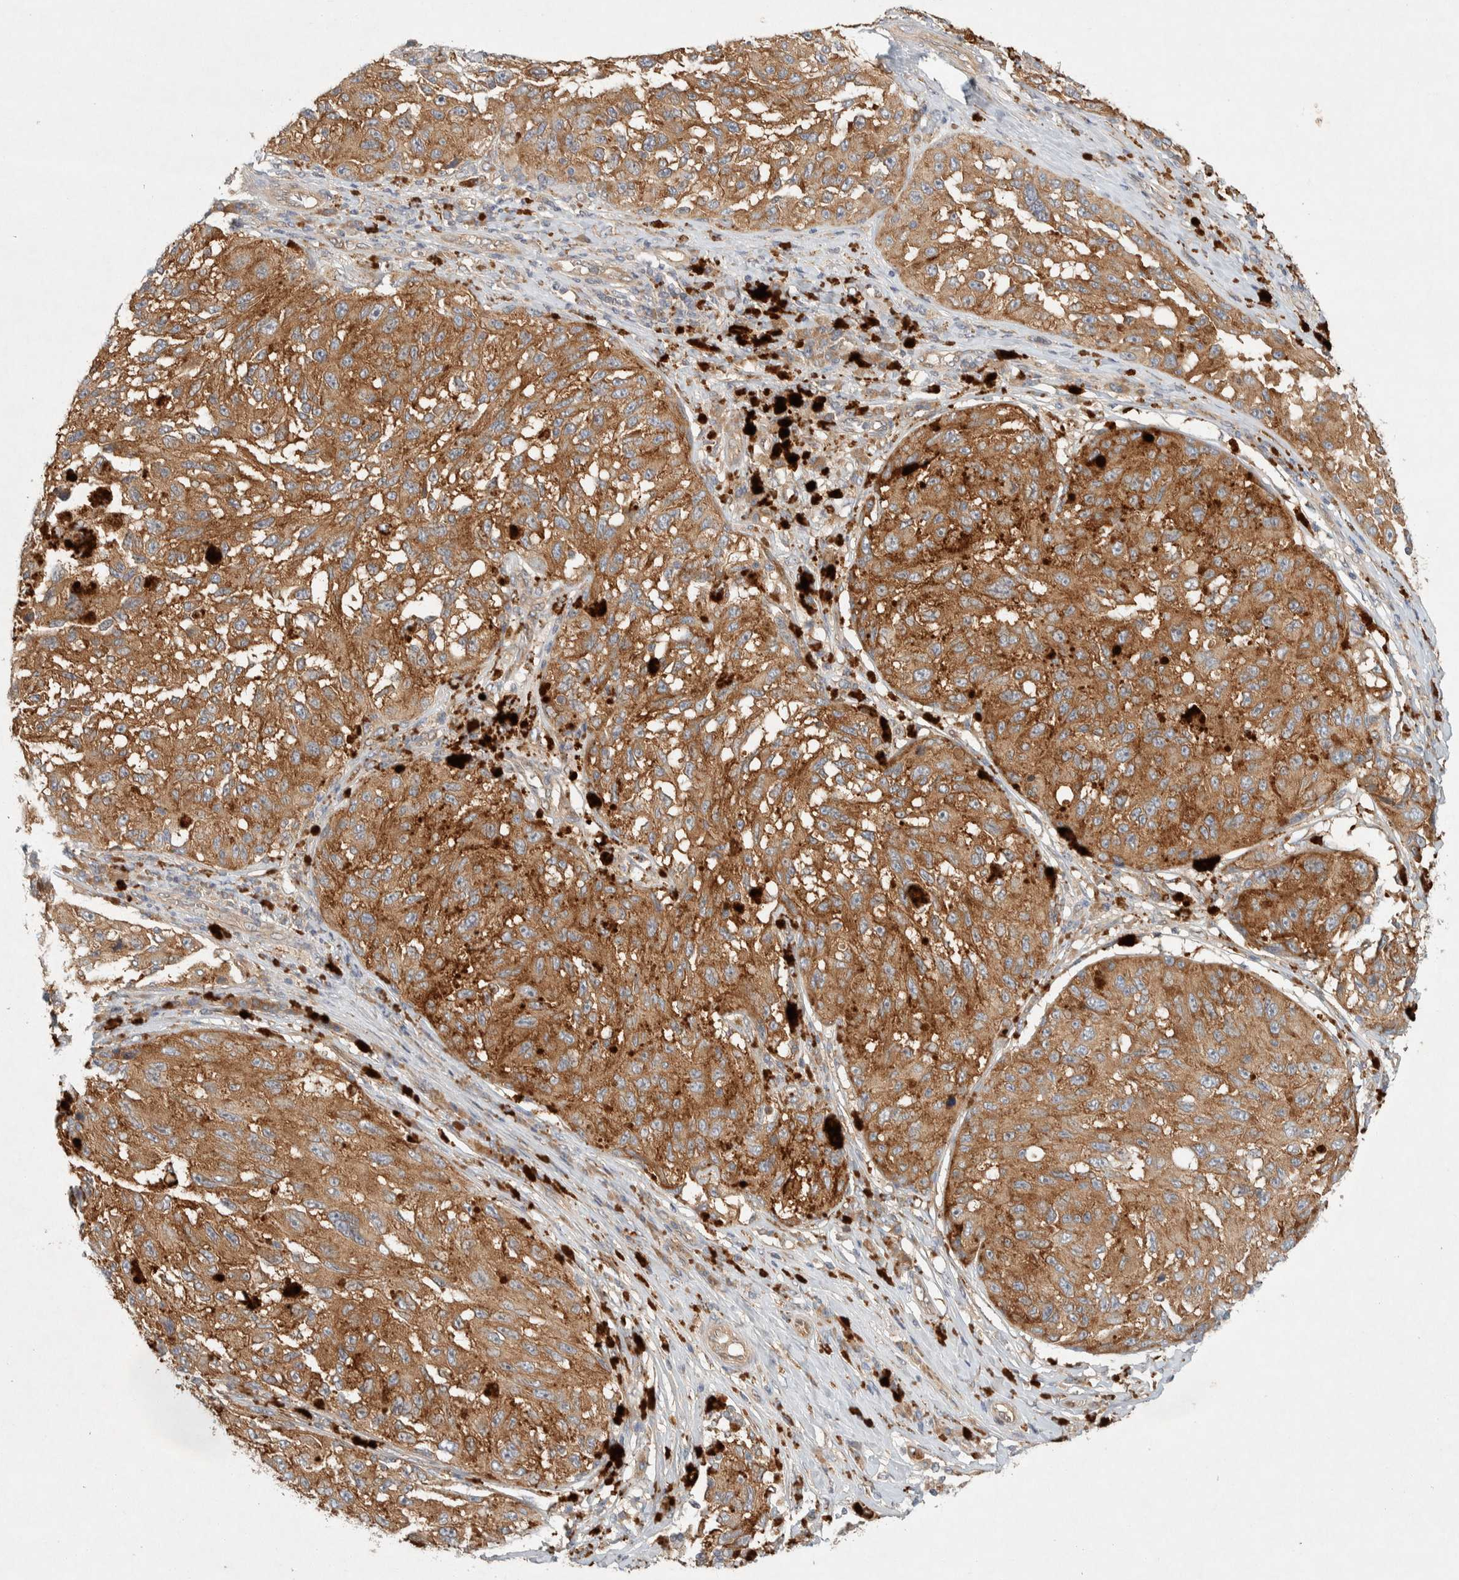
{"staining": {"intensity": "moderate", "quantity": ">75%", "location": "cytoplasmic/membranous"}, "tissue": "melanoma", "cell_type": "Tumor cells", "image_type": "cancer", "snomed": [{"axis": "morphology", "description": "Malignant melanoma, NOS"}, {"axis": "topography", "description": "Skin"}], "caption": "Immunohistochemical staining of melanoma demonstrates medium levels of moderate cytoplasmic/membranous protein positivity in approximately >75% of tumor cells. Nuclei are stained in blue.", "gene": "PXK", "patient": {"sex": "female", "age": 73}}